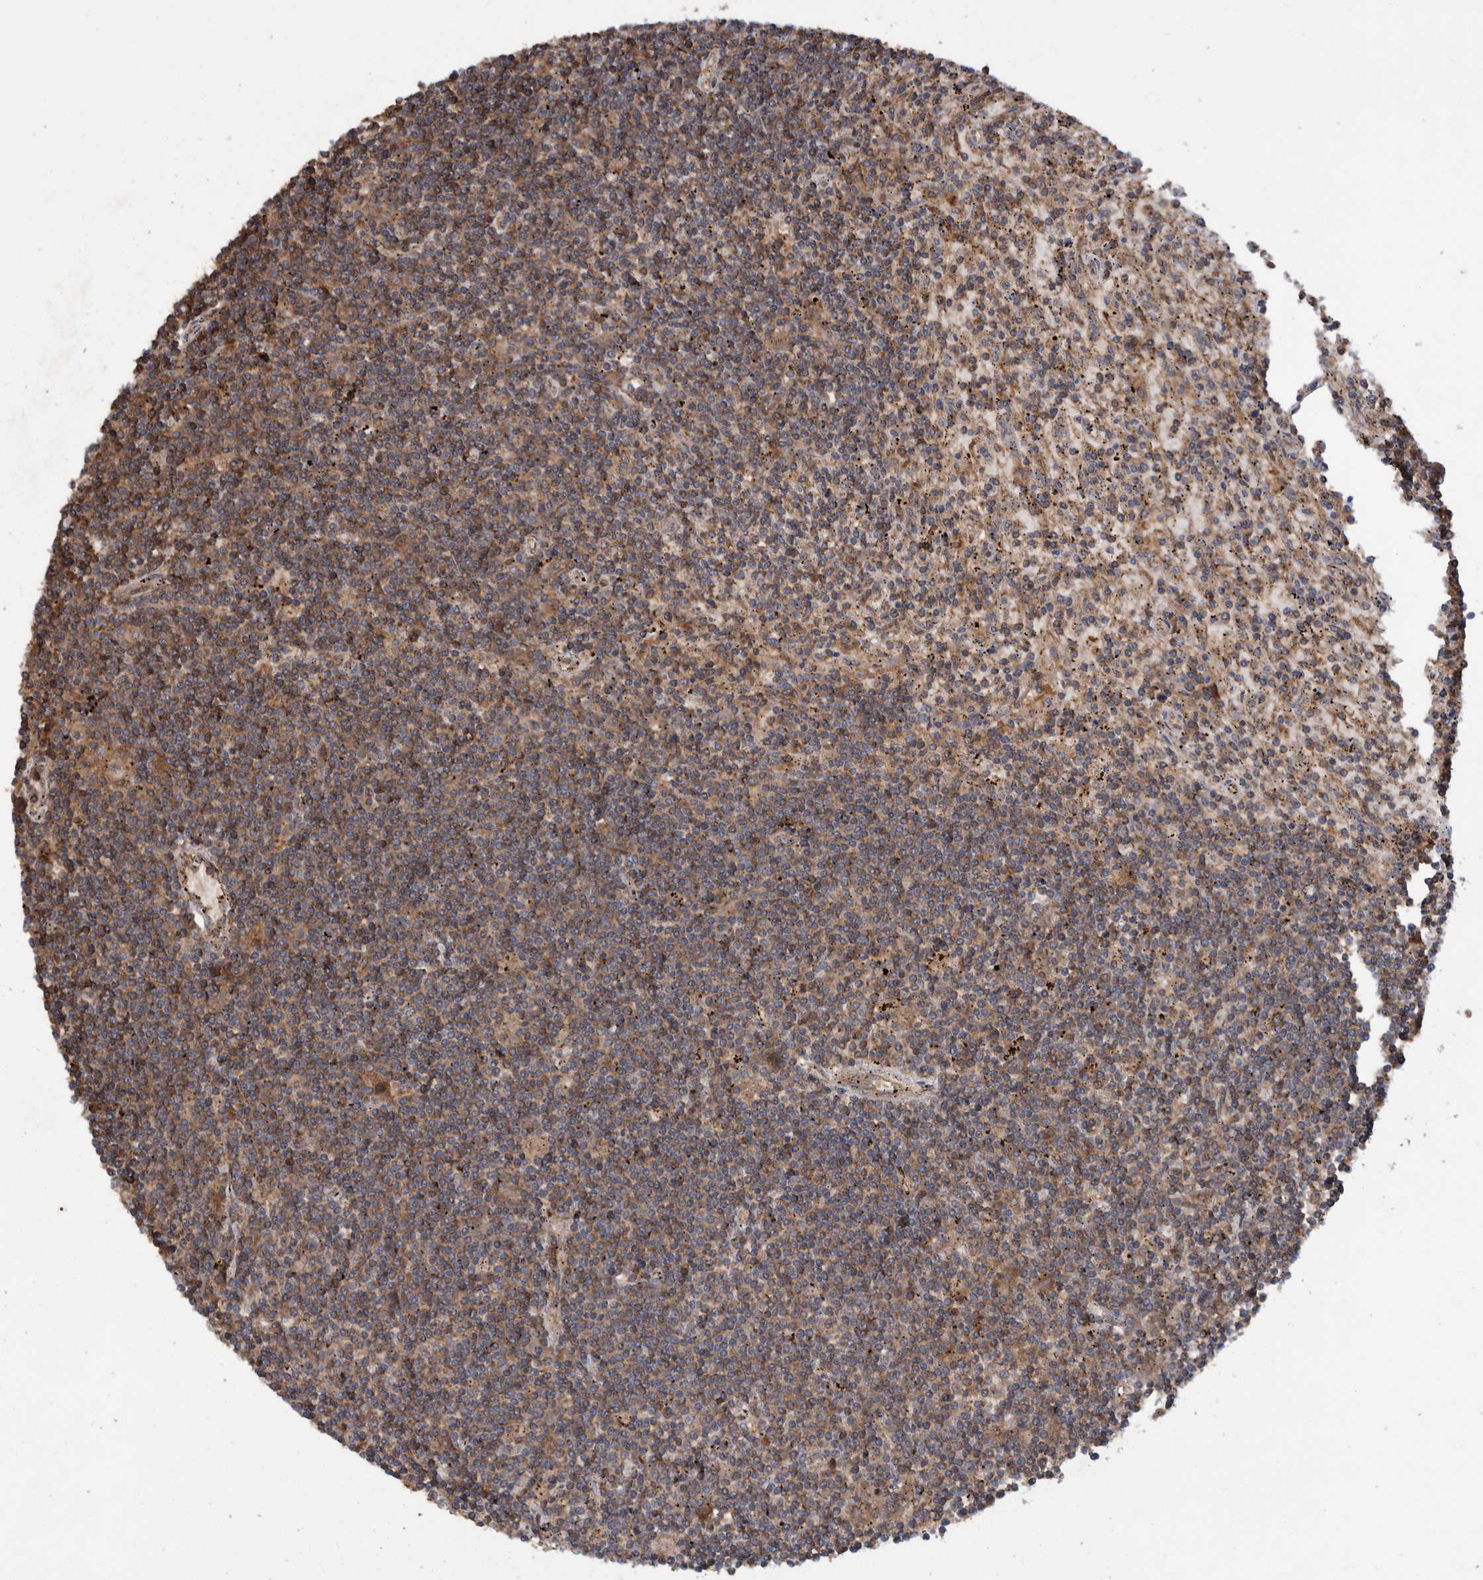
{"staining": {"intensity": "moderate", "quantity": ">75%", "location": "cytoplasmic/membranous"}, "tissue": "lymphoma", "cell_type": "Tumor cells", "image_type": "cancer", "snomed": [{"axis": "morphology", "description": "Malignant lymphoma, non-Hodgkin's type, Low grade"}, {"axis": "topography", "description": "Spleen"}], "caption": "Tumor cells demonstrate medium levels of moderate cytoplasmic/membranous positivity in about >75% of cells in human lymphoma.", "gene": "VBP1", "patient": {"sex": "male", "age": 76}}